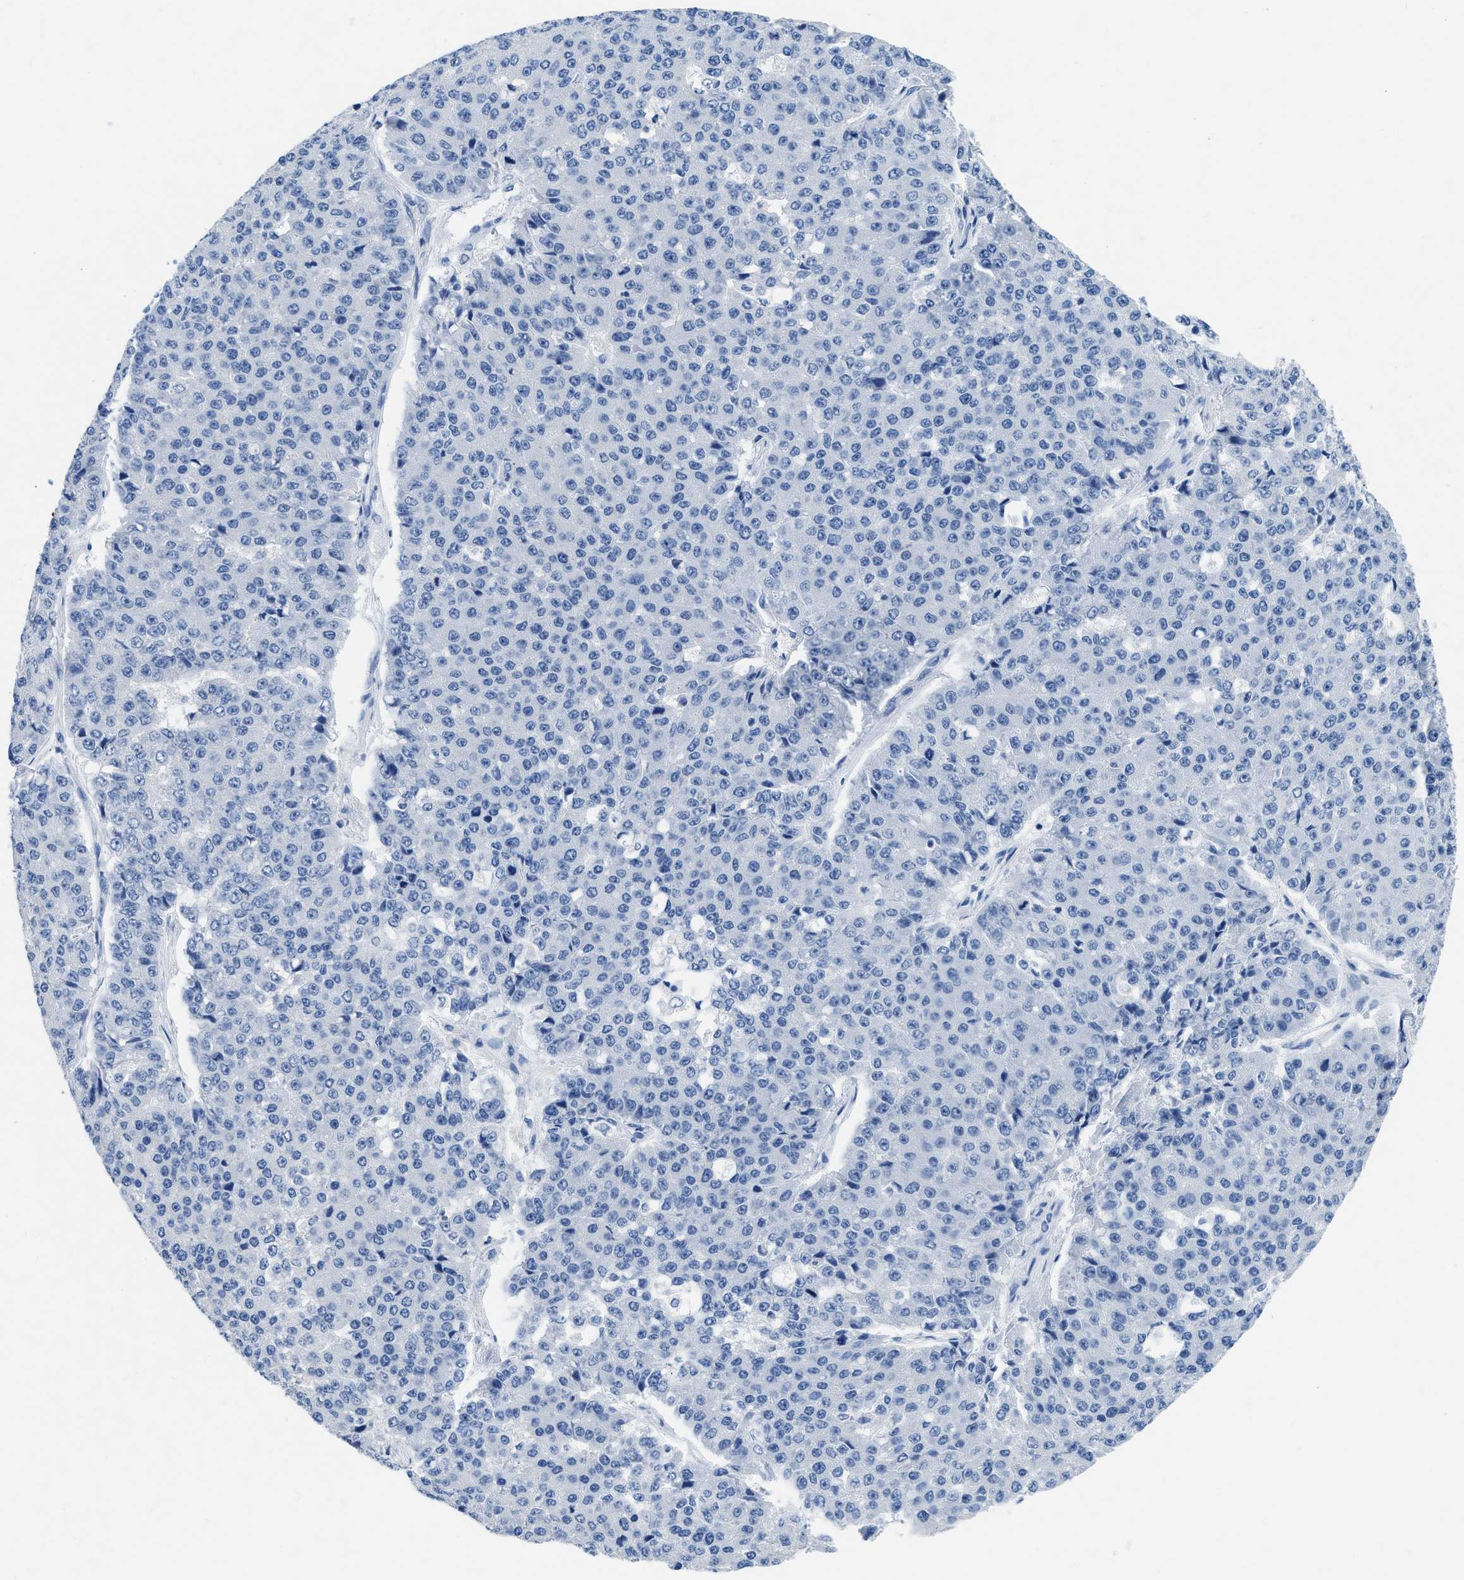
{"staining": {"intensity": "negative", "quantity": "none", "location": "none"}, "tissue": "pancreatic cancer", "cell_type": "Tumor cells", "image_type": "cancer", "snomed": [{"axis": "morphology", "description": "Adenocarcinoma, NOS"}, {"axis": "topography", "description": "Pancreas"}], "caption": "Tumor cells show no significant staining in pancreatic cancer.", "gene": "NFATC2", "patient": {"sex": "male", "age": 50}}